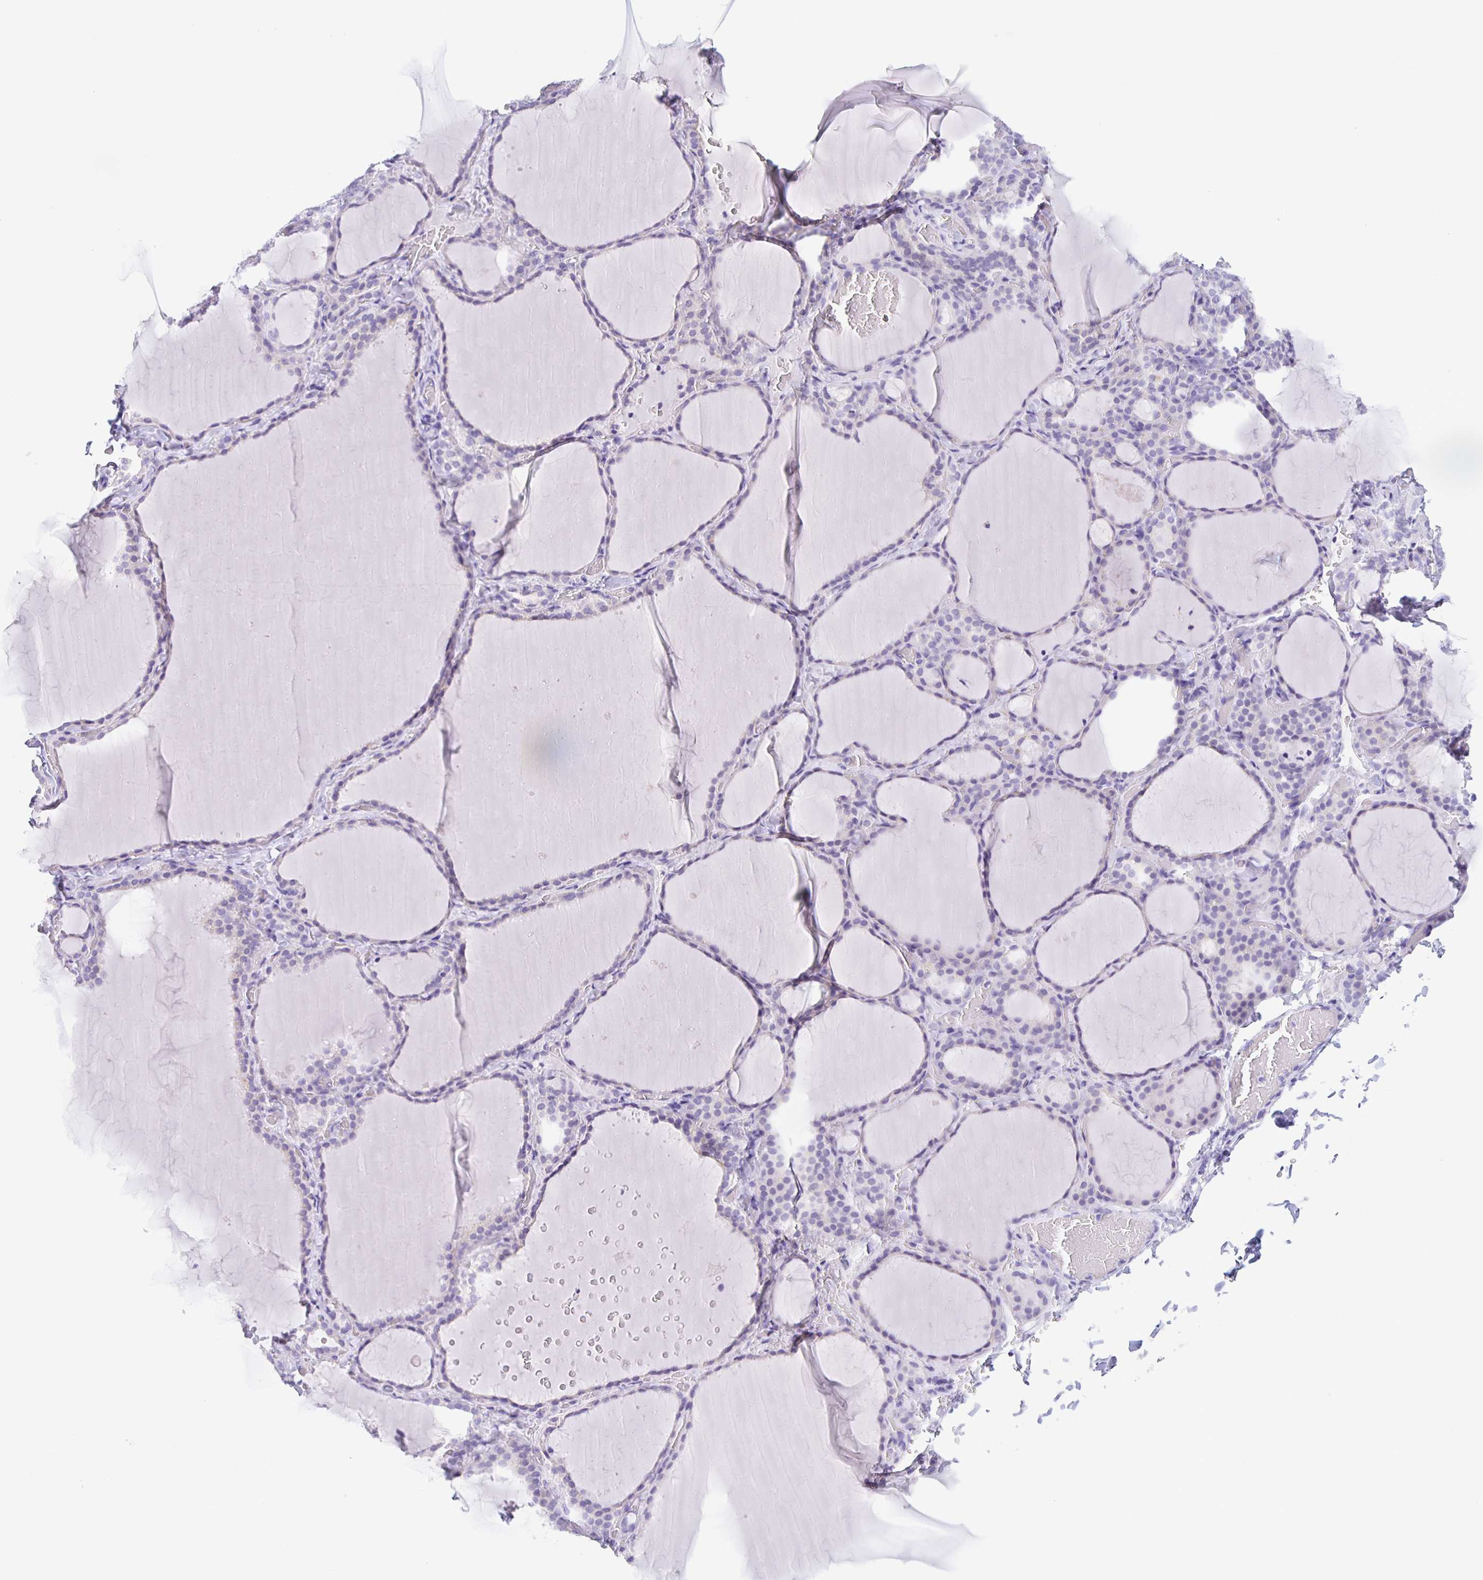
{"staining": {"intensity": "negative", "quantity": "none", "location": "none"}, "tissue": "thyroid gland", "cell_type": "Glandular cells", "image_type": "normal", "snomed": [{"axis": "morphology", "description": "Normal tissue, NOS"}, {"axis": "topography", "description": "Thyroid gland"}], "caption": "Thyroid gland stained for a protein using immunohistochemistry demonstrates no staining glandular cells.", "gene": "TGIF2LX", "patient": {"sex": "female", "age": 22}}